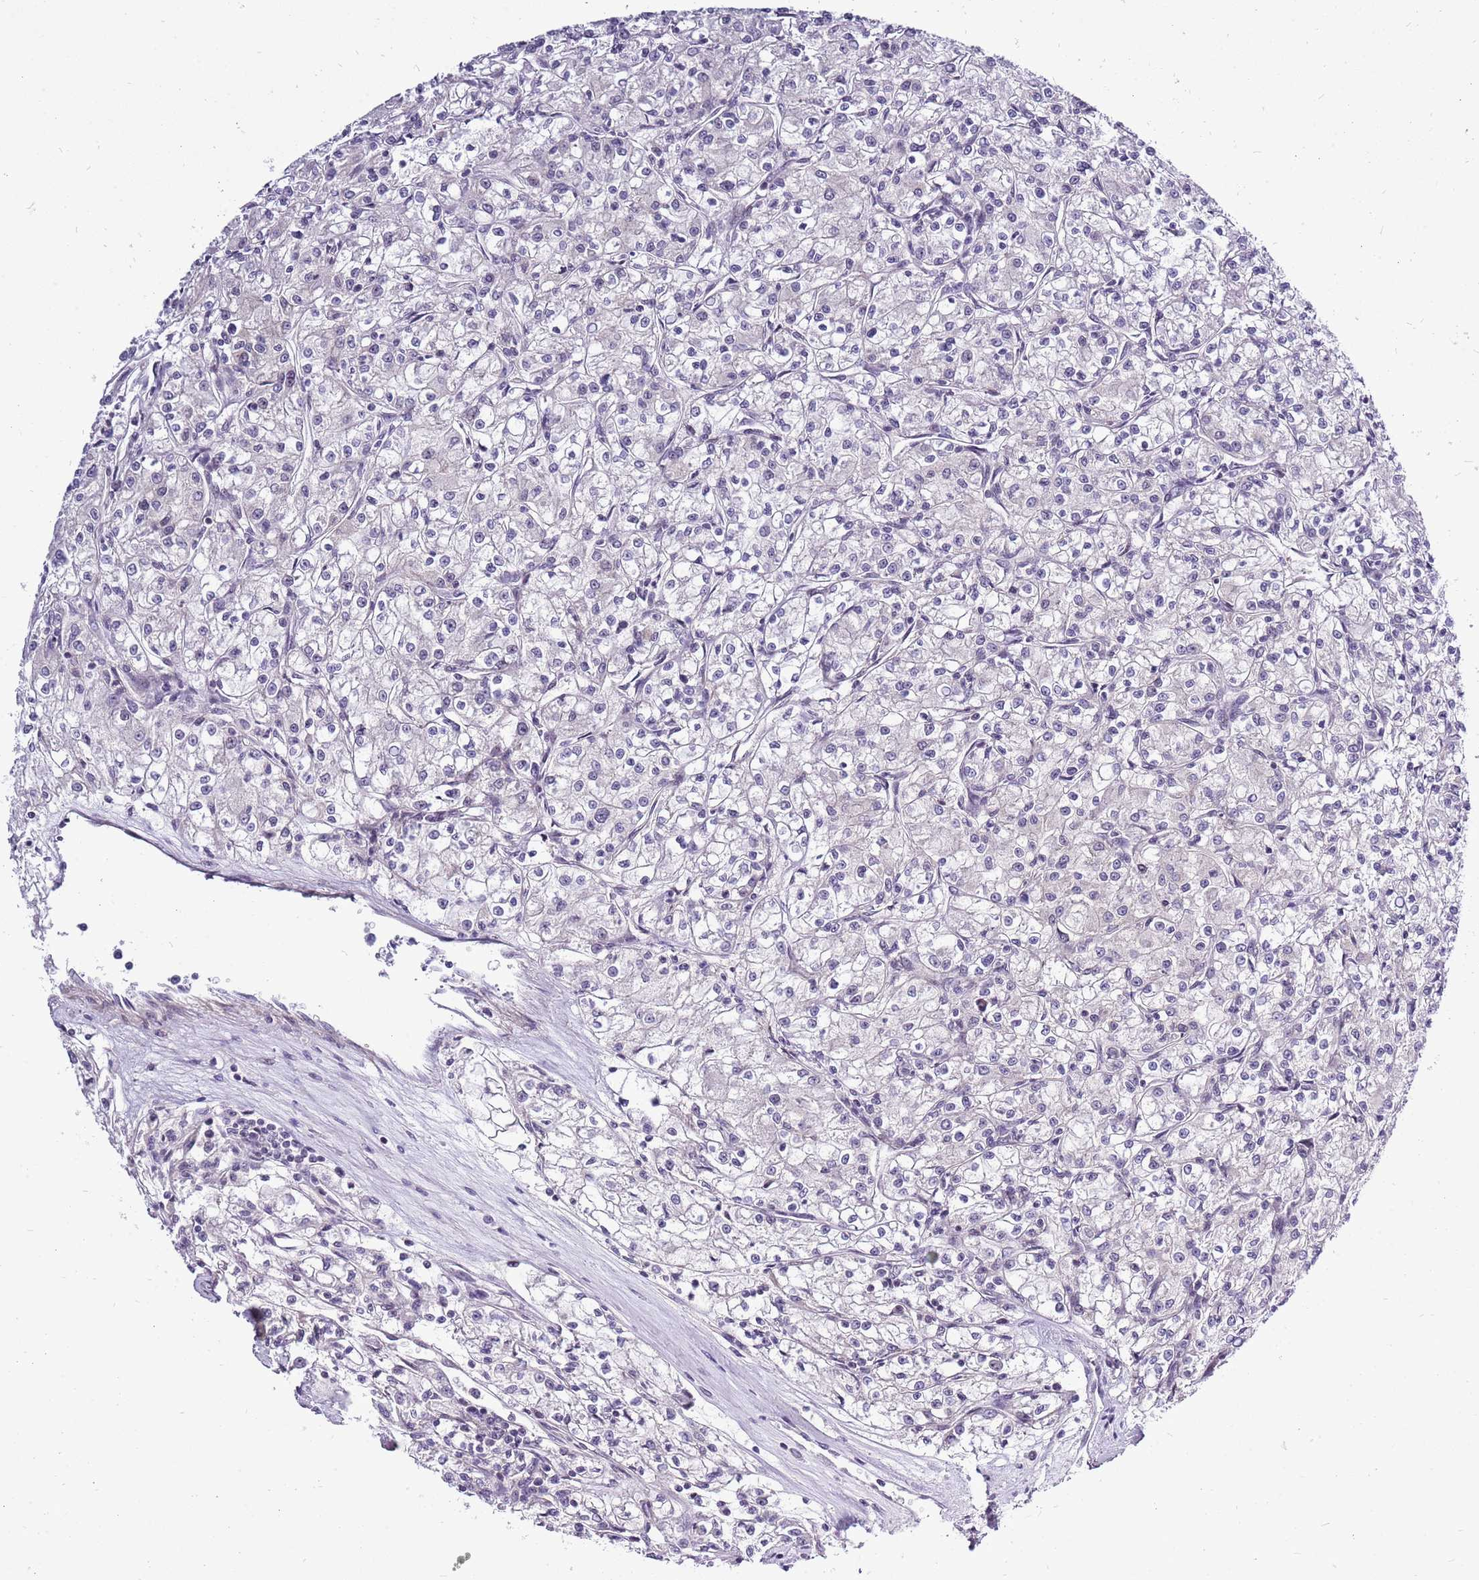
{"staining": {"intensity": "negative", "quantity": "none", "location": "none"}, "tissue": "renal cancer", "cell_type": "Tumor cells", "image_type": "cancer", "snomed": [{"axis": "morphology", "description": "Adenocarcinoma, NOS"}, {"axis": "topography", "description": "Kidney"}], "caption": "Immunohistochemistry histopathology image of neoplastic tissue: renal cancer stained with DAB exhibits no significant protein expression in tumor cells.", "gene": "CCDC166", "patient": {"sex": "female", "age": 59}}